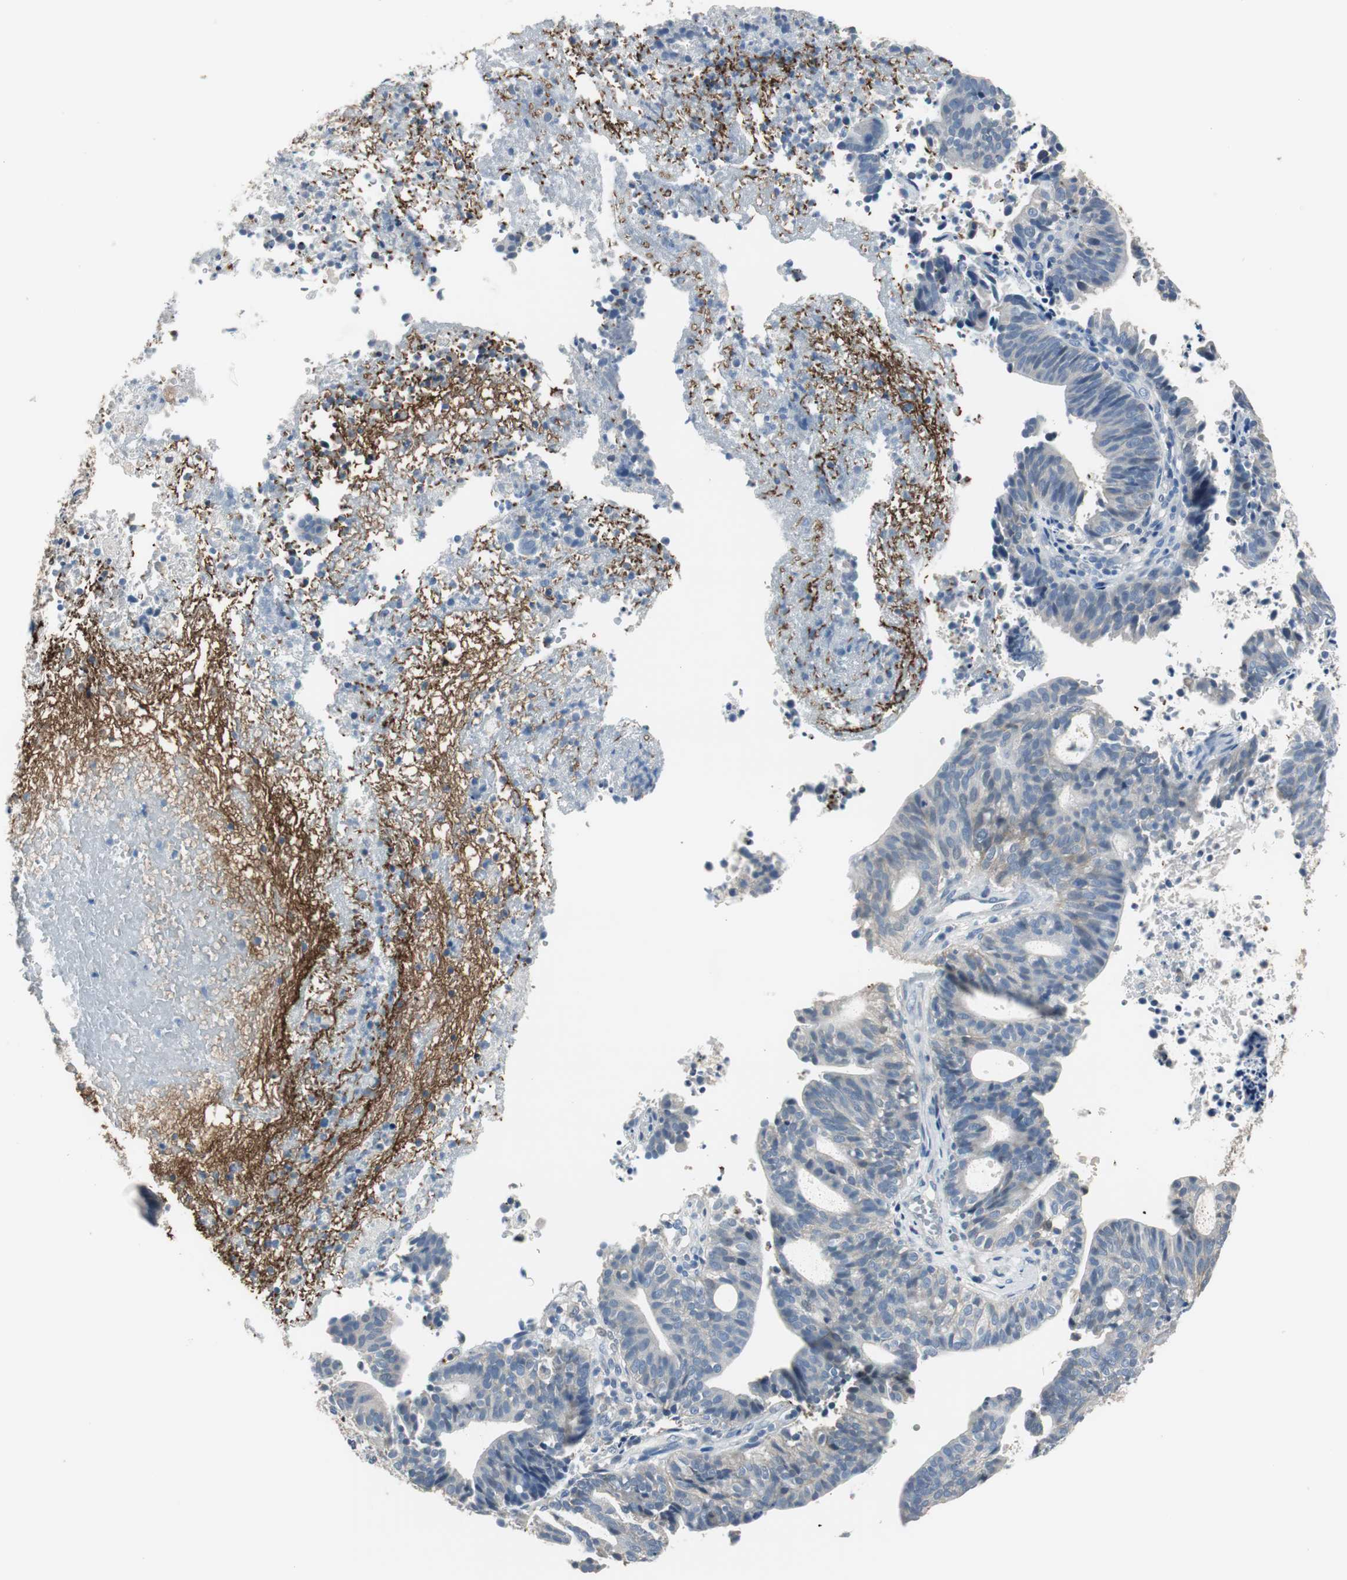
{"staining": {"intensity": "negative", "quantity": "none", "location": "none"}, "tissue": "endometrial cancer", "cell_type": "Tumor cells", "image_type": "cancer", "snomed": [{"axis": "morphology", "description": "Adenocarcinoma, NOS"}, {"axis": "topography", "description": "Uterus"}], "caption": "IHC image of neoplastic tissue: human endometrial cancer stained with DAB demonstrates no significant protein expression in tumor cells.", "gene": "MSTO1", "patient": {"sex": "female", "age": 83}}